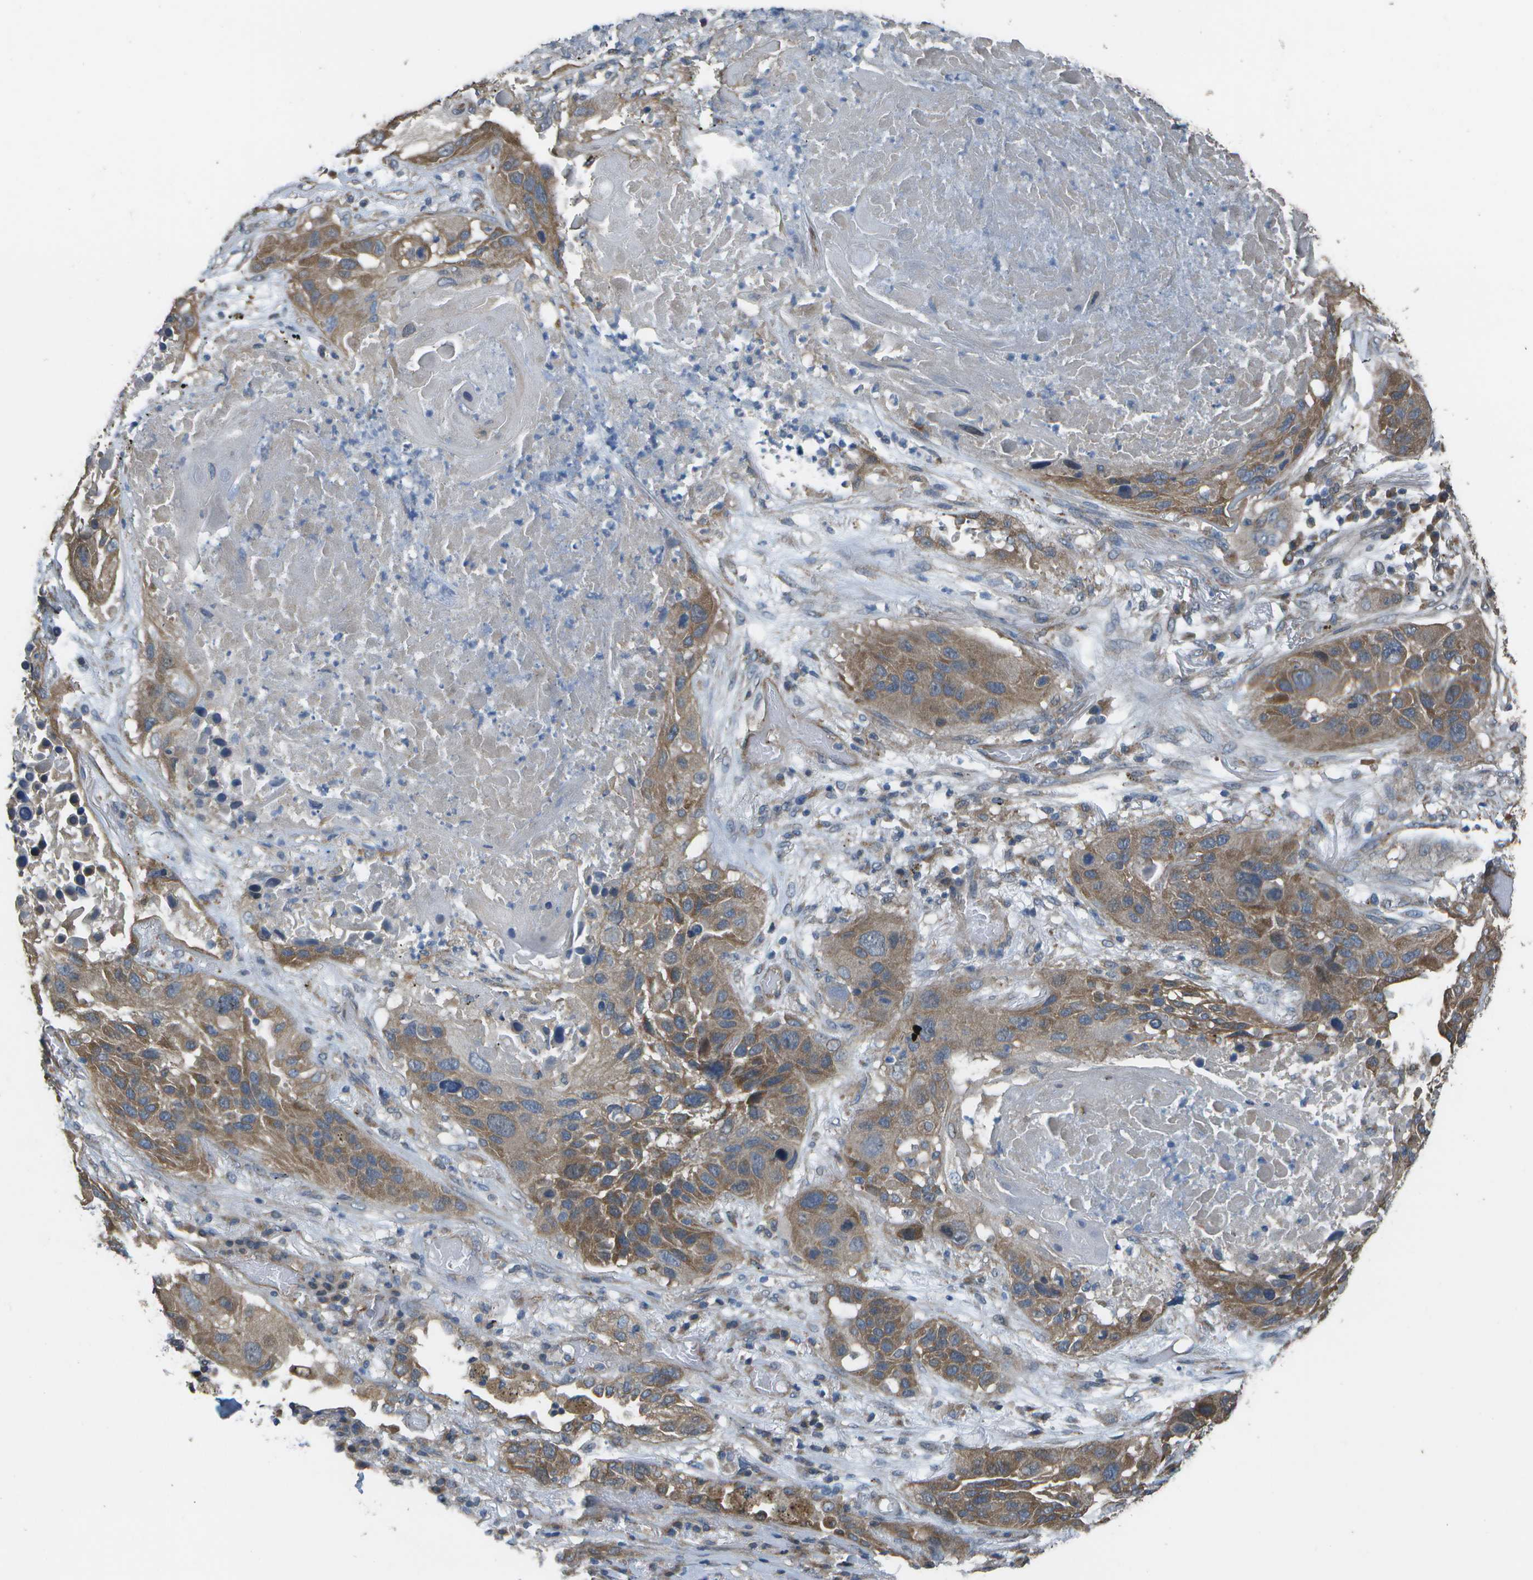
{"staining": {"intensity": "moderate", "quantity": ">75%", "location": "cytoplasmic/membranous"}, "tissue": "lung cancer", "cell_type": "Tumor cells", "image_type": "cancer", "snomed": [{"axis": "morphology", "description": "Squamous cell carcinoma, NOS"}, {"axis": "topography", "description": "Lung"}], "caption": "A brown stain shows moderate cytoplasmic/membranous positivity of a protein in human lung cancer (squamous cell carcinoma) tumor cells.", "gene": "CLNS1A", "patient": {"sex": "male", "age": 57}}